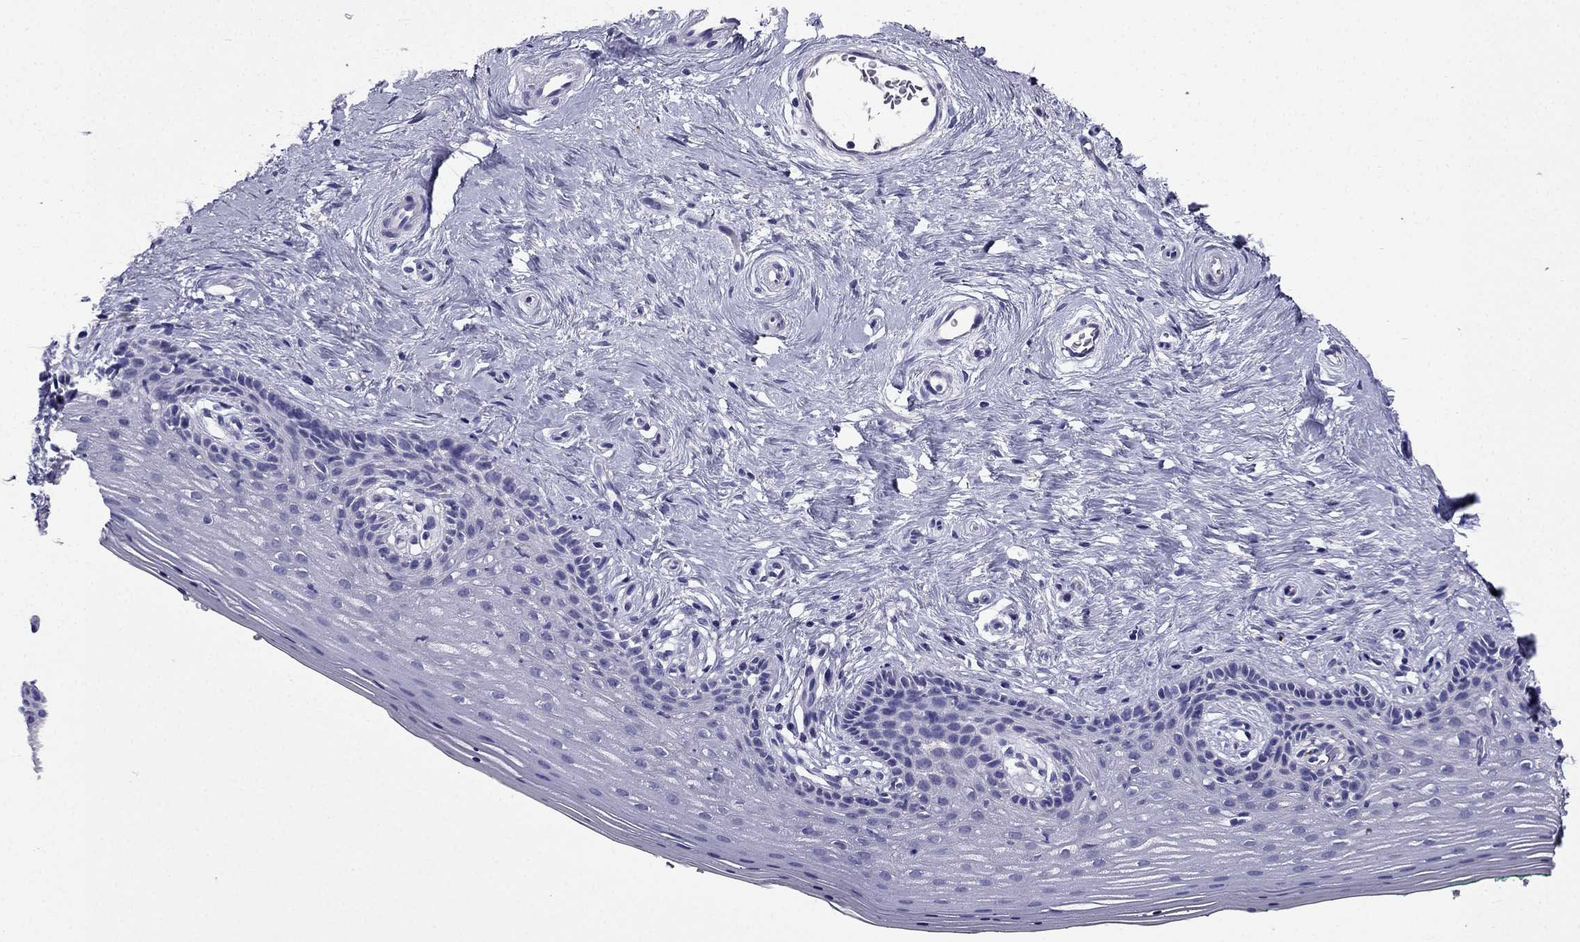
{"staining": {"intensity": "negative", "quantity": "none", "location": "none"}, "tissue": "vagina", "cell_type": "Squamous epithelial cells", "image_type": "normal", "snomed": [{"axis": "morphology", "description": "Normal tissue, NOS"}, {"axis": "topography", "description": "Vagina"}], "caption": "This is an immunohistochemistry photomicrograph of benign human vagina. There is no positivity in squamous epithelial cells.", "gene": "PTH", "patient": {"sex": "female", "age": 45}}